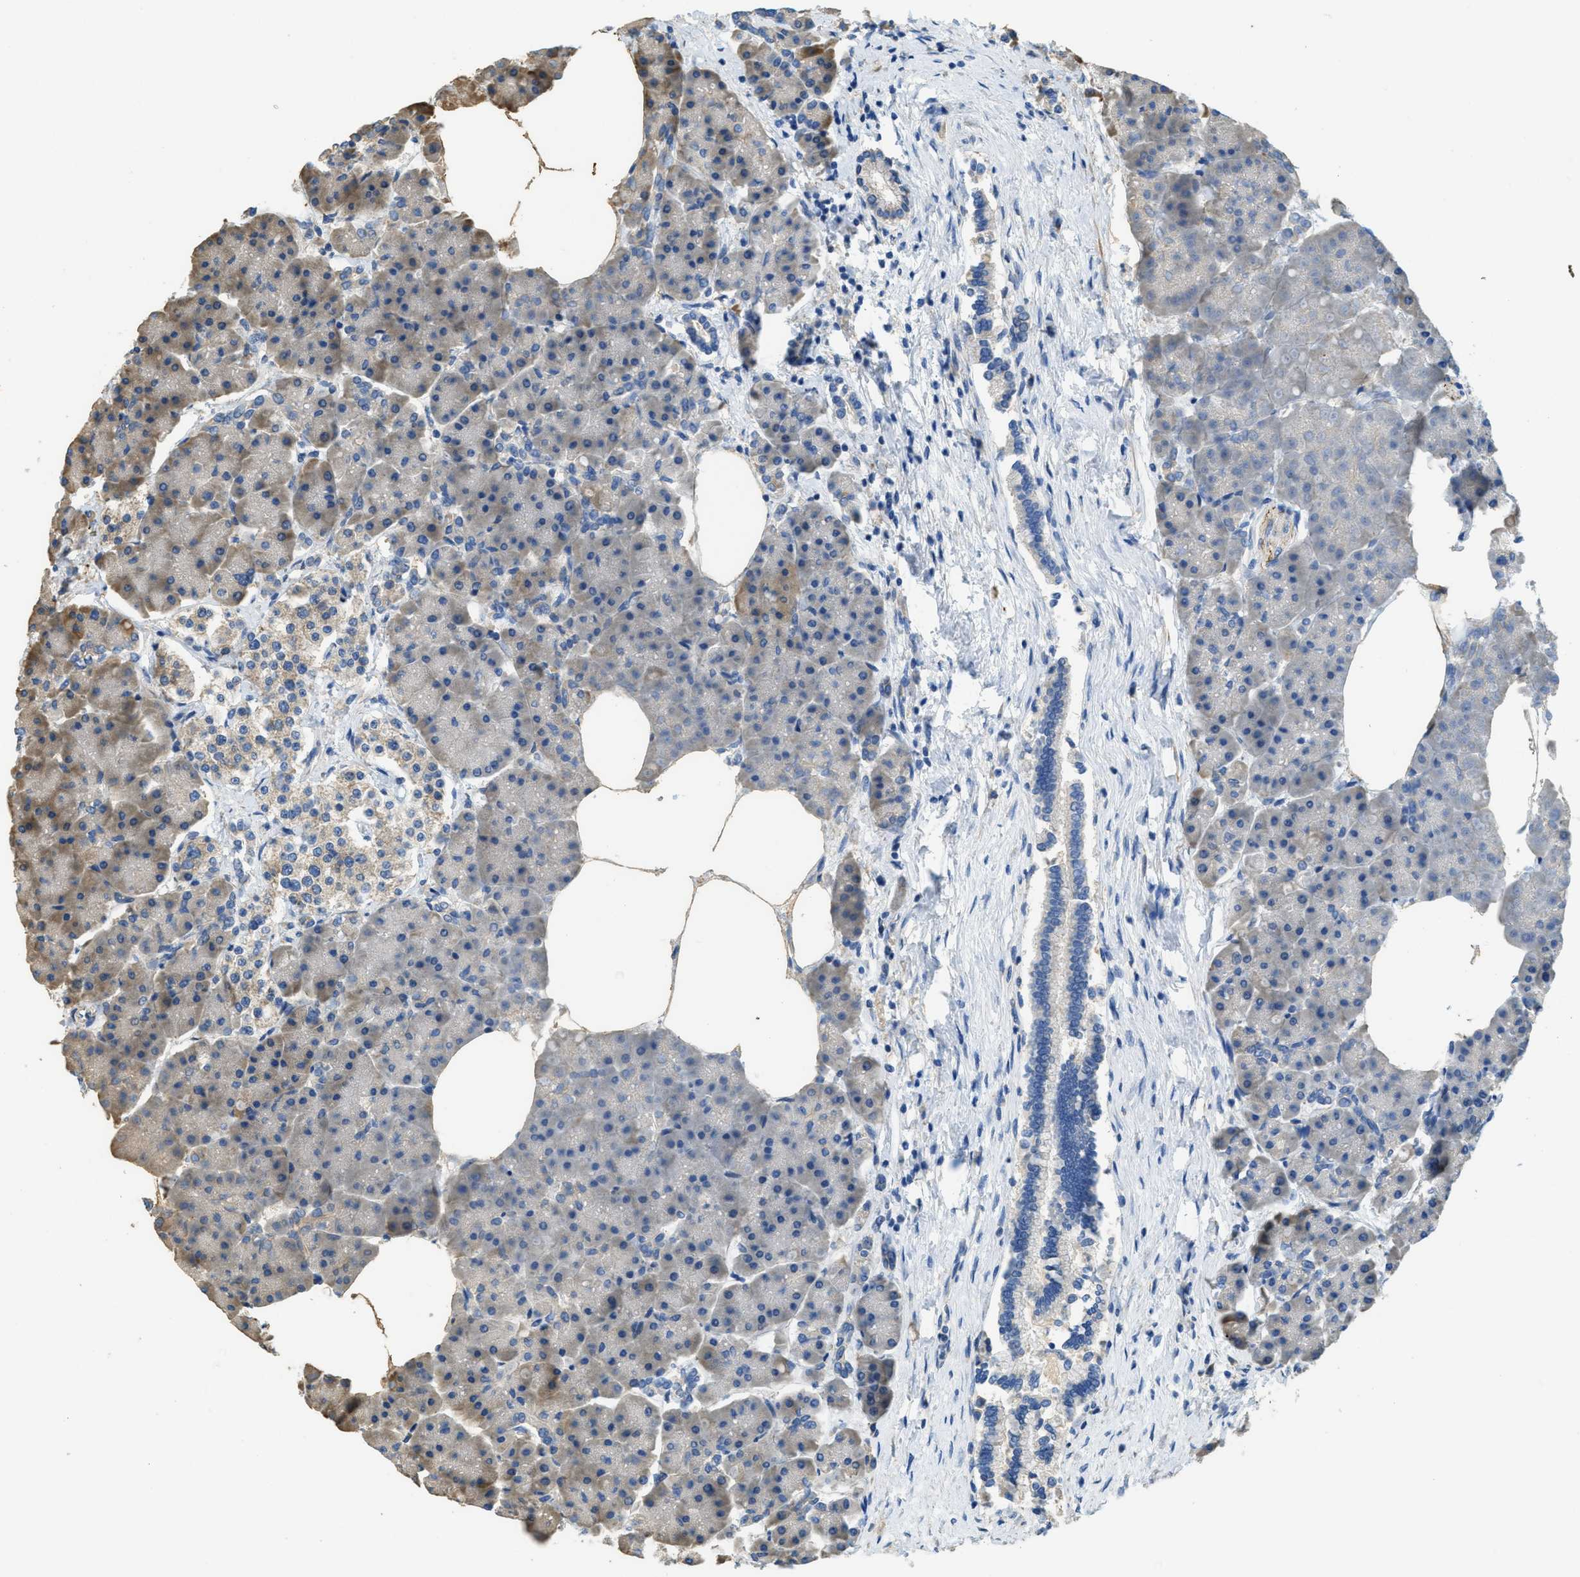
{"staining": {"intensity": "moderate", "quantity": "<25%", "location": "cytoplasmic/membranous"}, "tissue": "pancreas", "cell_type": "Exocrine glandular cells", "image_type": "normal", "snomed": [{"axis": "morphology", "description": "Normal tissue, NOS"}, {"axis": "topography", "description": "Pancreas"}], "caption": "Immunohistochemical staining of benign pancreas shows <25% levels of moderate cytoplasmic/membranous protein positivity in approximately <25% of exocrine glandular cells. The protein of interest is shown in brown color, while the nuclei are stained blue.", "gene": "RIPK2", "patient": {"sex": "female", "age": 70}}